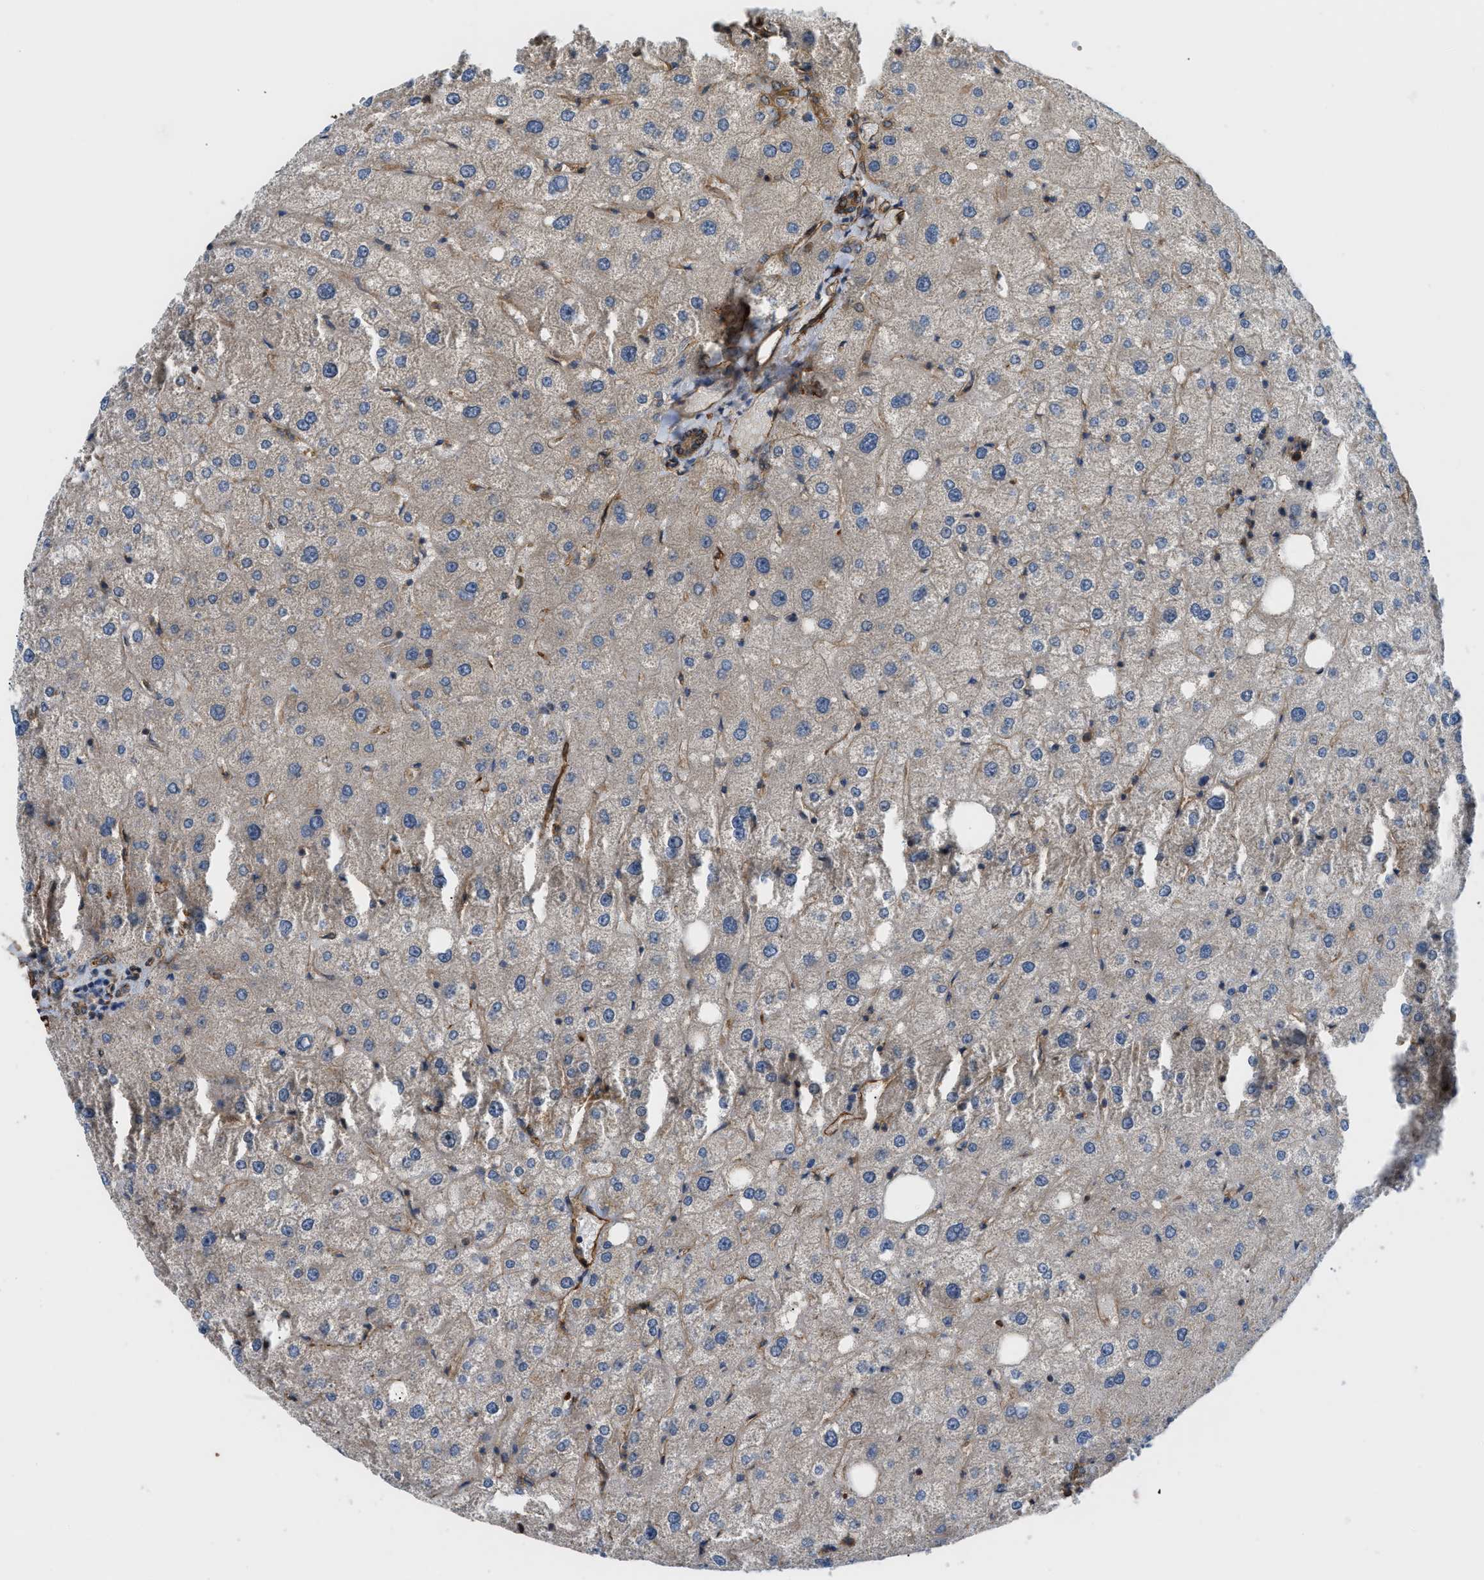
{"staining": {"intensity": "moderate", "quantity": ">75%", "location": "cytoplasmic/membranous"}, "tissue": "liver", "cell_type": "Cholangiocytes", "image_type": "normal", "snomed": [{"axis": "morphology", "description": "Normal tissue, NOS"}, {"axis": "topography", "description": "Liver"}], "caption": "Immunohistochemical staining of benign liver reveals >75% levels of moderate cytoplasmic/membranous protein expression in about >75% of cholangiocytes.", "gene": "DDHD2", "patient": {"sex": "male", "age": 73}}